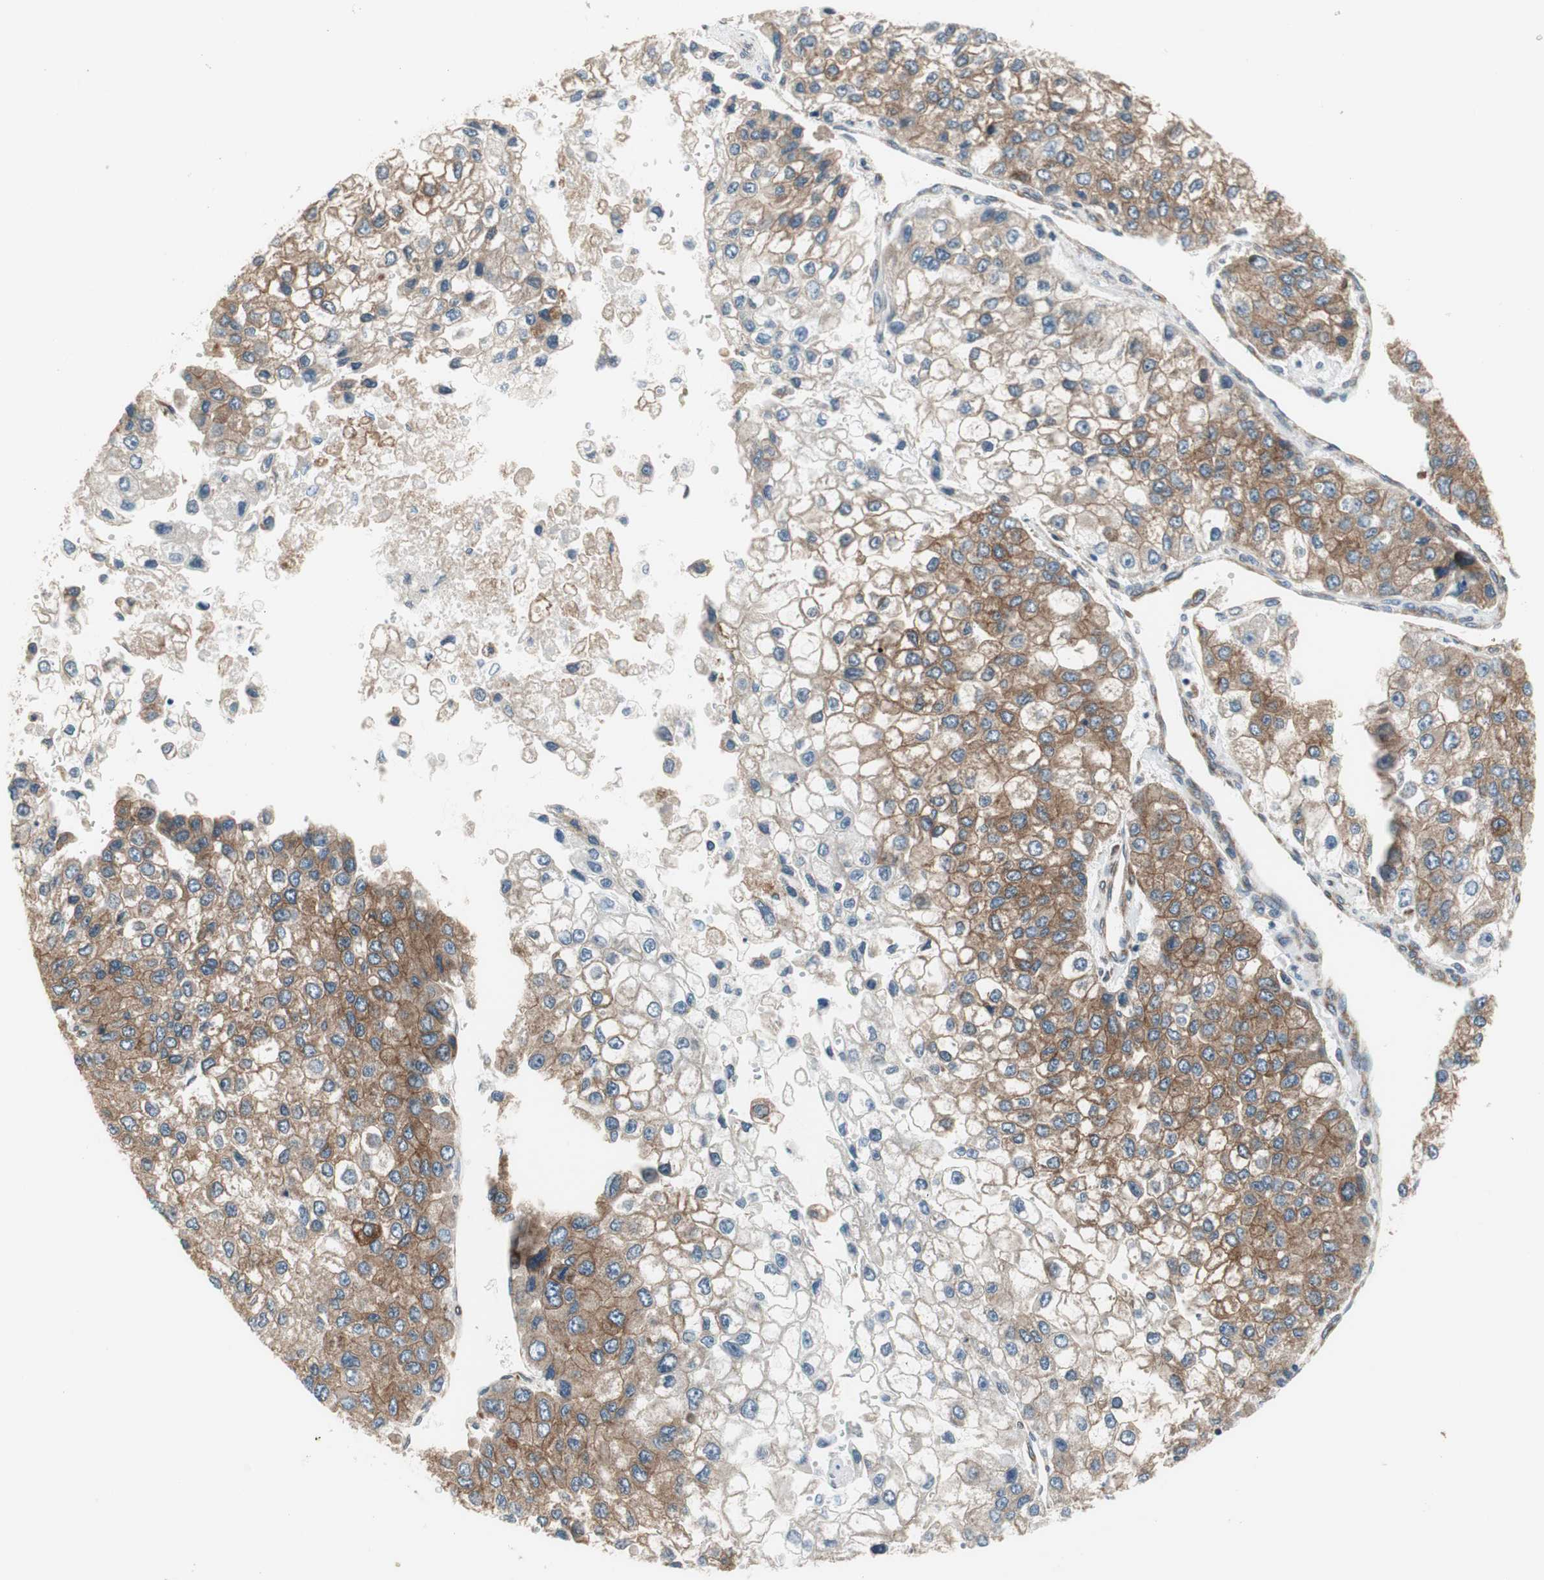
{"staining": {"intensity": "moderate", "quantity": "25%-75%", "location": "cytoplasmic/membranous"}, "tissue": "liver cancer", "cell_type": "Tumor cells", "image_type": "cancer", "snomed": [{"axis": "morphology", "description": "Carcinoma, Hepatocellular, NOS"}, {"axis": "topography", "description": "Liver"}], "caption": "Human liver hepatocellular carcinoma stained with a protein marker shows moderate staining in tumor cells.", "gene": "CLCC1", "patient": {"sex": "female", "age": 66}}